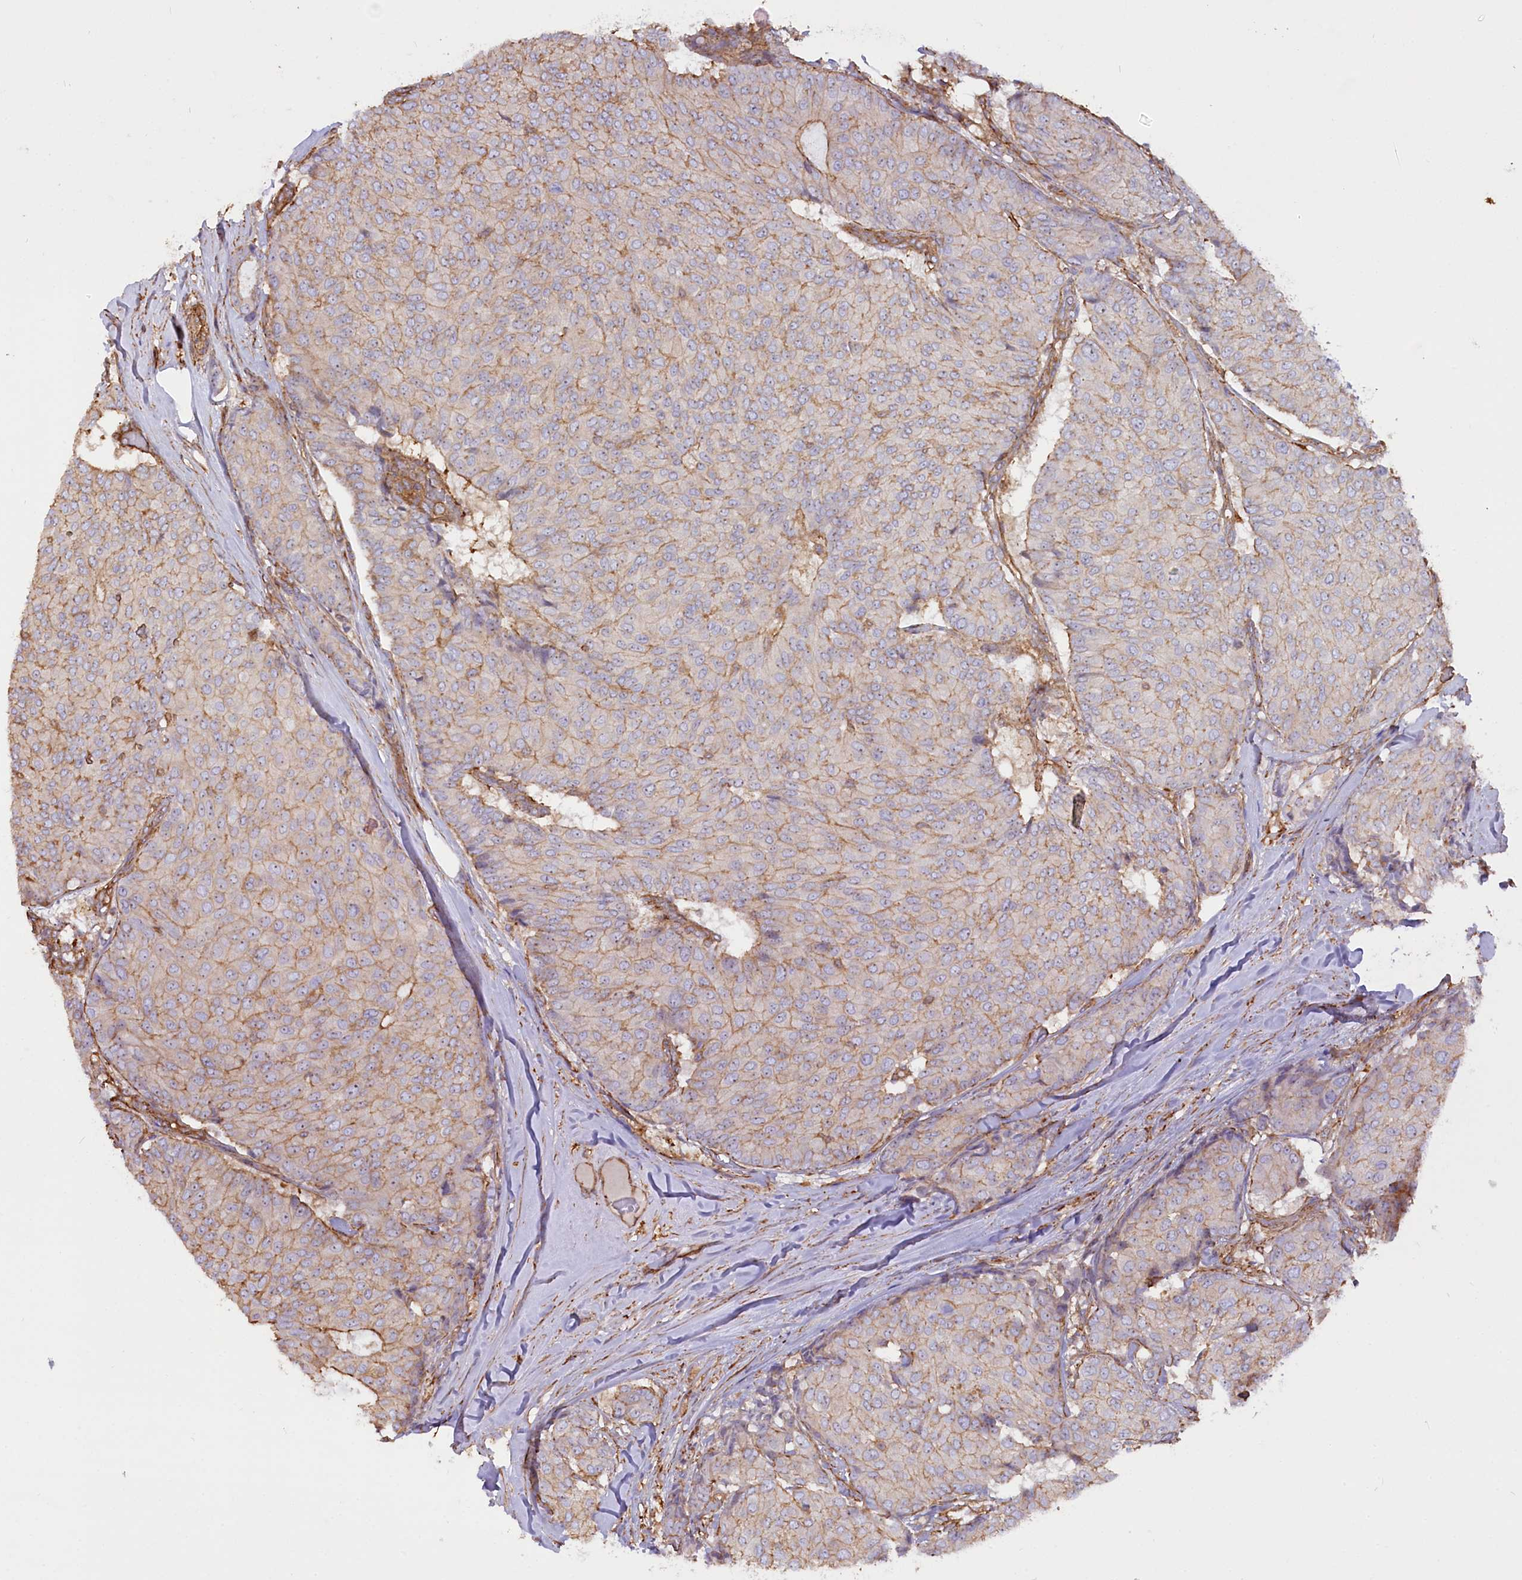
{"staining": {"intensity": "moderate", "quantity": "25%-75%", "location": "cytoplasmic/membranous"}, "tissue": "breast cancer", "cell_type": "Tumor cells", "image_type": "cancer", "snomed": [{"axis": "morphology", "description": "Duct carcinoma"}, {"axis": "topography", "description": "Breast"}], "caption": "Immunohistochemical staining of human invasive ductal carcinoma (breast) shows medium levels of moderate cytoplasmic/membranous staining in about 25%-75% of tumor cells. The staining was performed using DAB (3,3'-diaminobenzidine), with brown indicating positive protein expression. Nuclei are stained blue with hematoxylin.", "gene": "WDR36", "patient": {"sex": "female", "age": 75}}